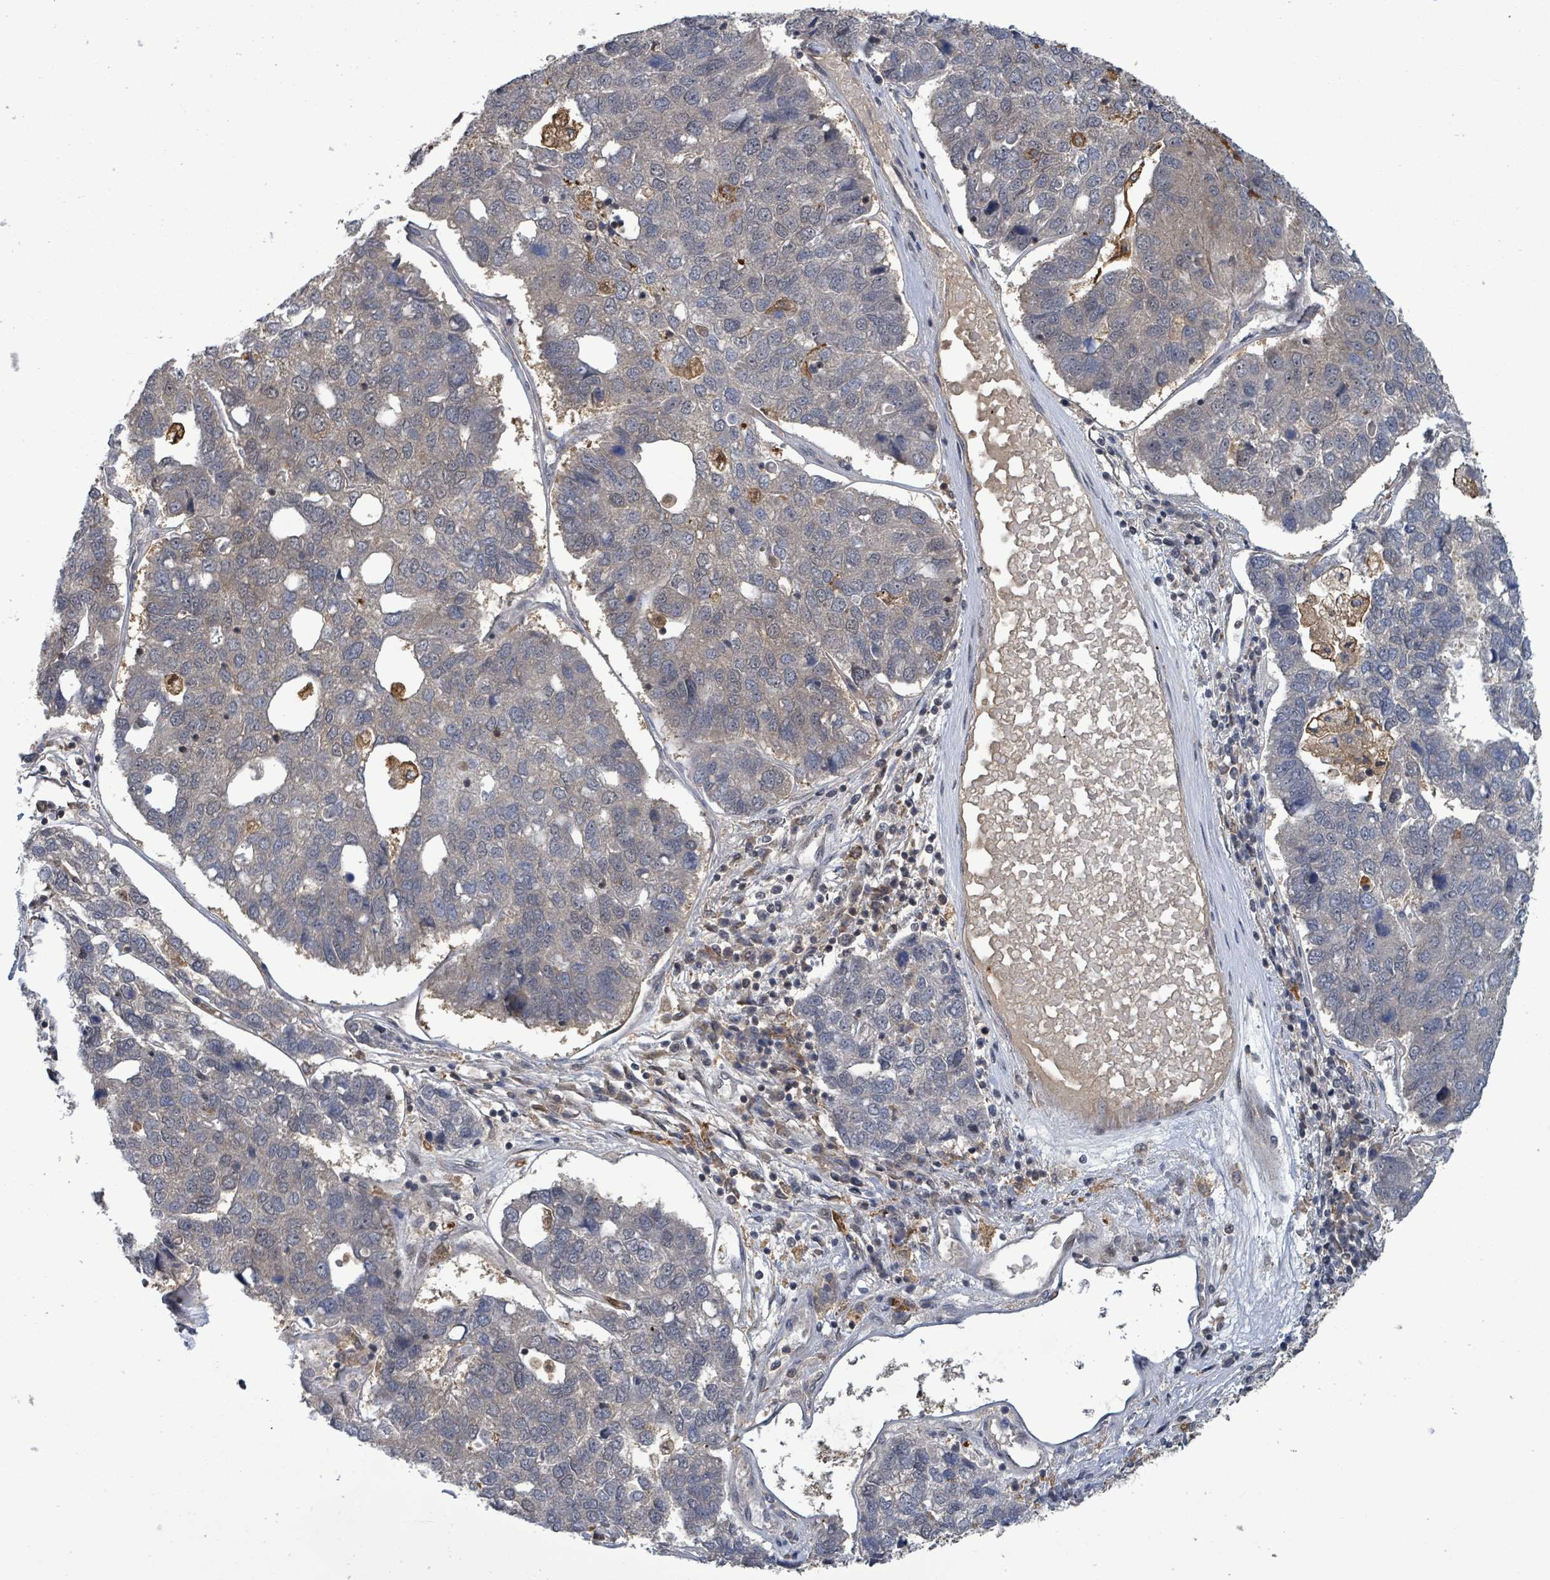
{"staining": {"intensity": "negative", "quantity": "none", "location": "none"}, "tissue": "pancreatic cancer", "cell_type": "Tumor cells", "image_type": "cancer", "snomed": [{"axis": "morphology", "description": "Adenocarcinoma, NOS"}, {"axis": "topography", "description": "Pancreas"}], "caption": "Immunohistochemistry (IHC) histopathology image of human adenocarcinoma (pancreatic) stained for a protein (brown), which reveals no staining in tumor cells.", "gene": "FBXO6", "patient": {"sex": "female", "age": 61}}